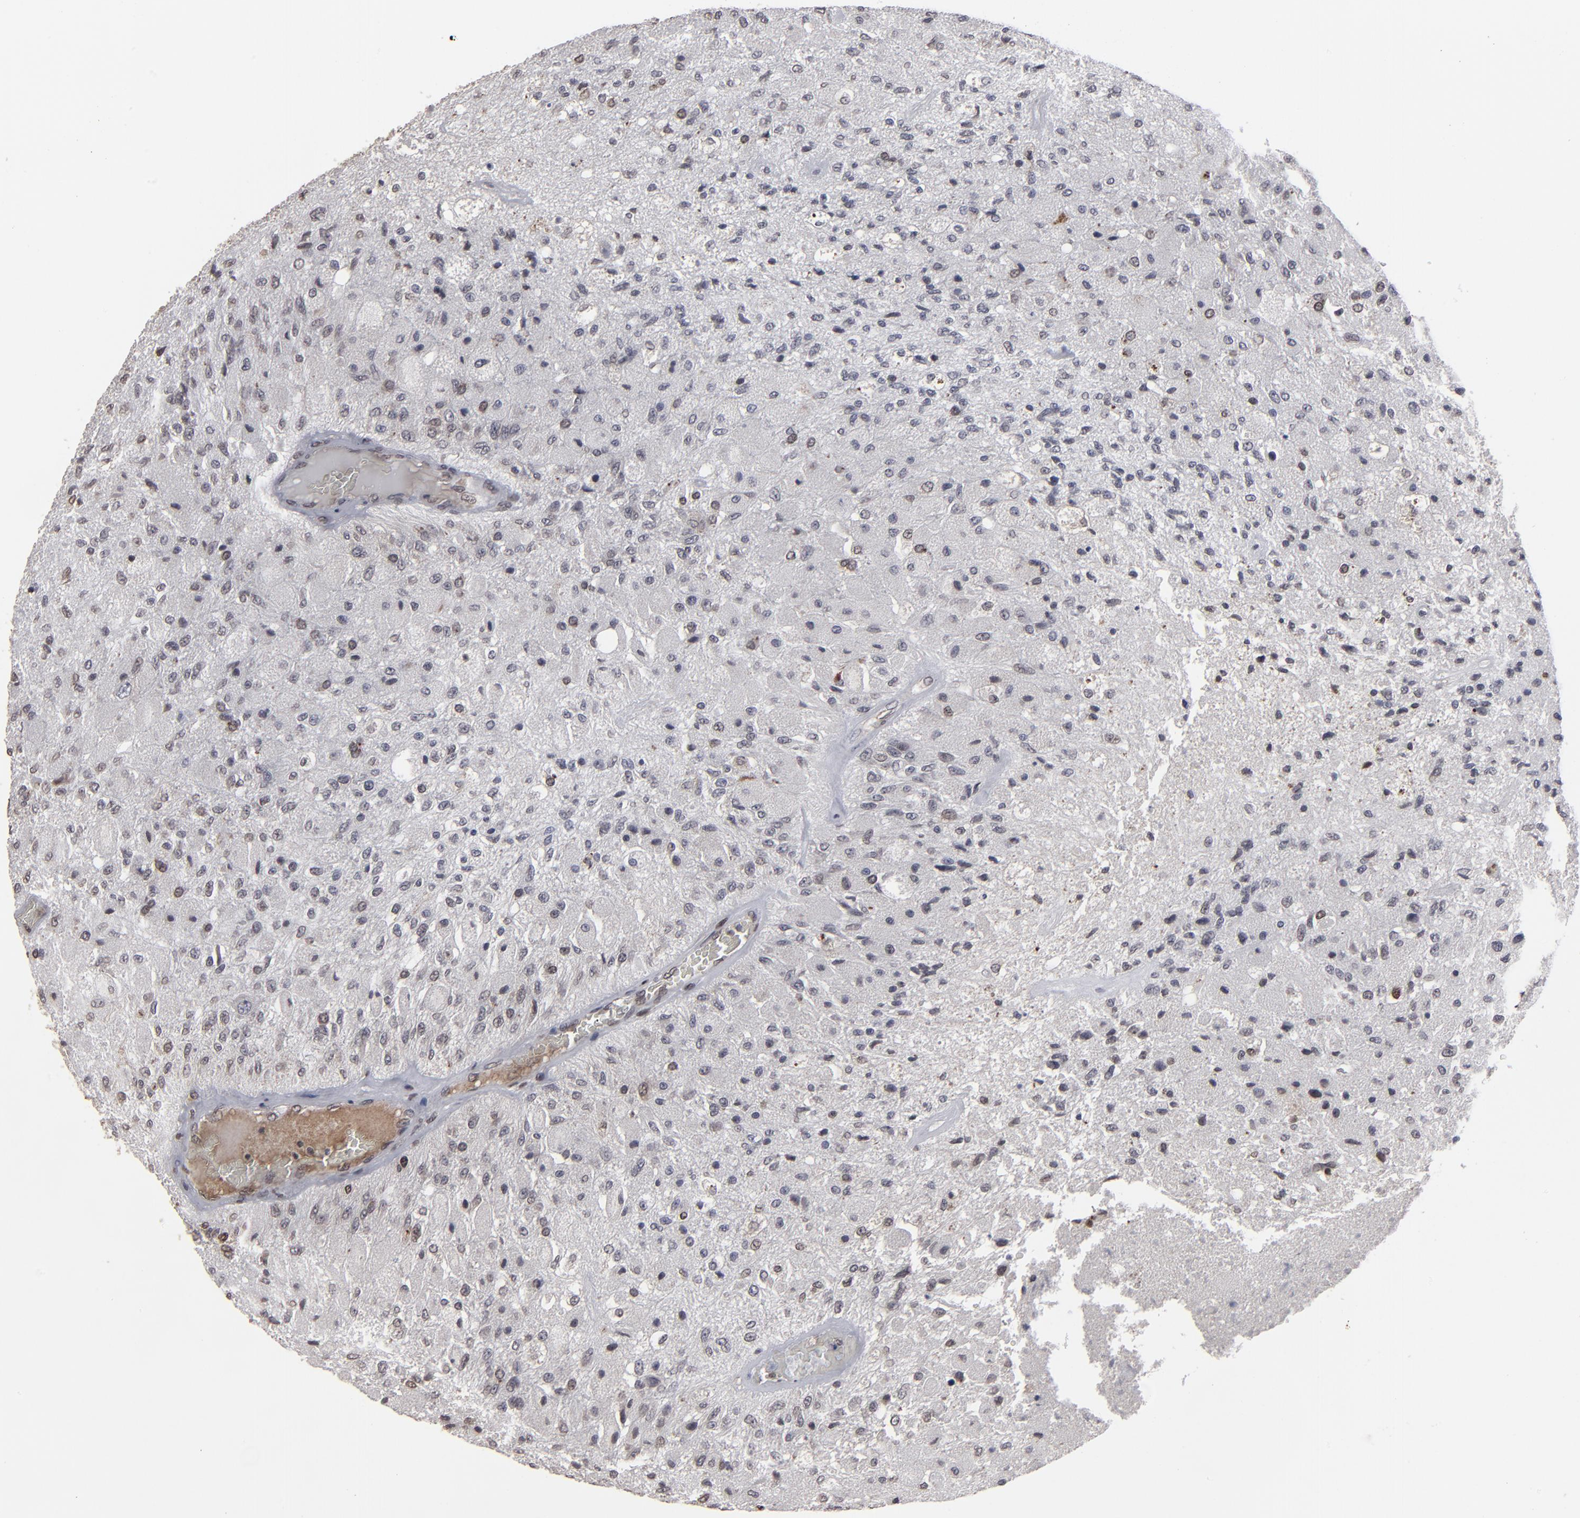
{"staining": {"intensity": "weak", "quantity": "<25%", "location": "nuclear"}, "tissue": "glioma", "cell_type": "Tumor cells", "image_type": "cancer", "snomed": [{"axis": "morphology", "description": "Normal tissue, NOS"}, {"axis": "morphology", "description": "Glioma, malignant, High grade"}, {"axis": "topography", "description": "Cerebral cortex"}], "caption": "High power microscopy photomicrograph of an immunohistochemistry (IHC) image of malignant glioma (high-grade), revealing no significant staining in tumor cells.", "gene": "BAZ1A", "patient": {"sex": "male", "age": 77}}